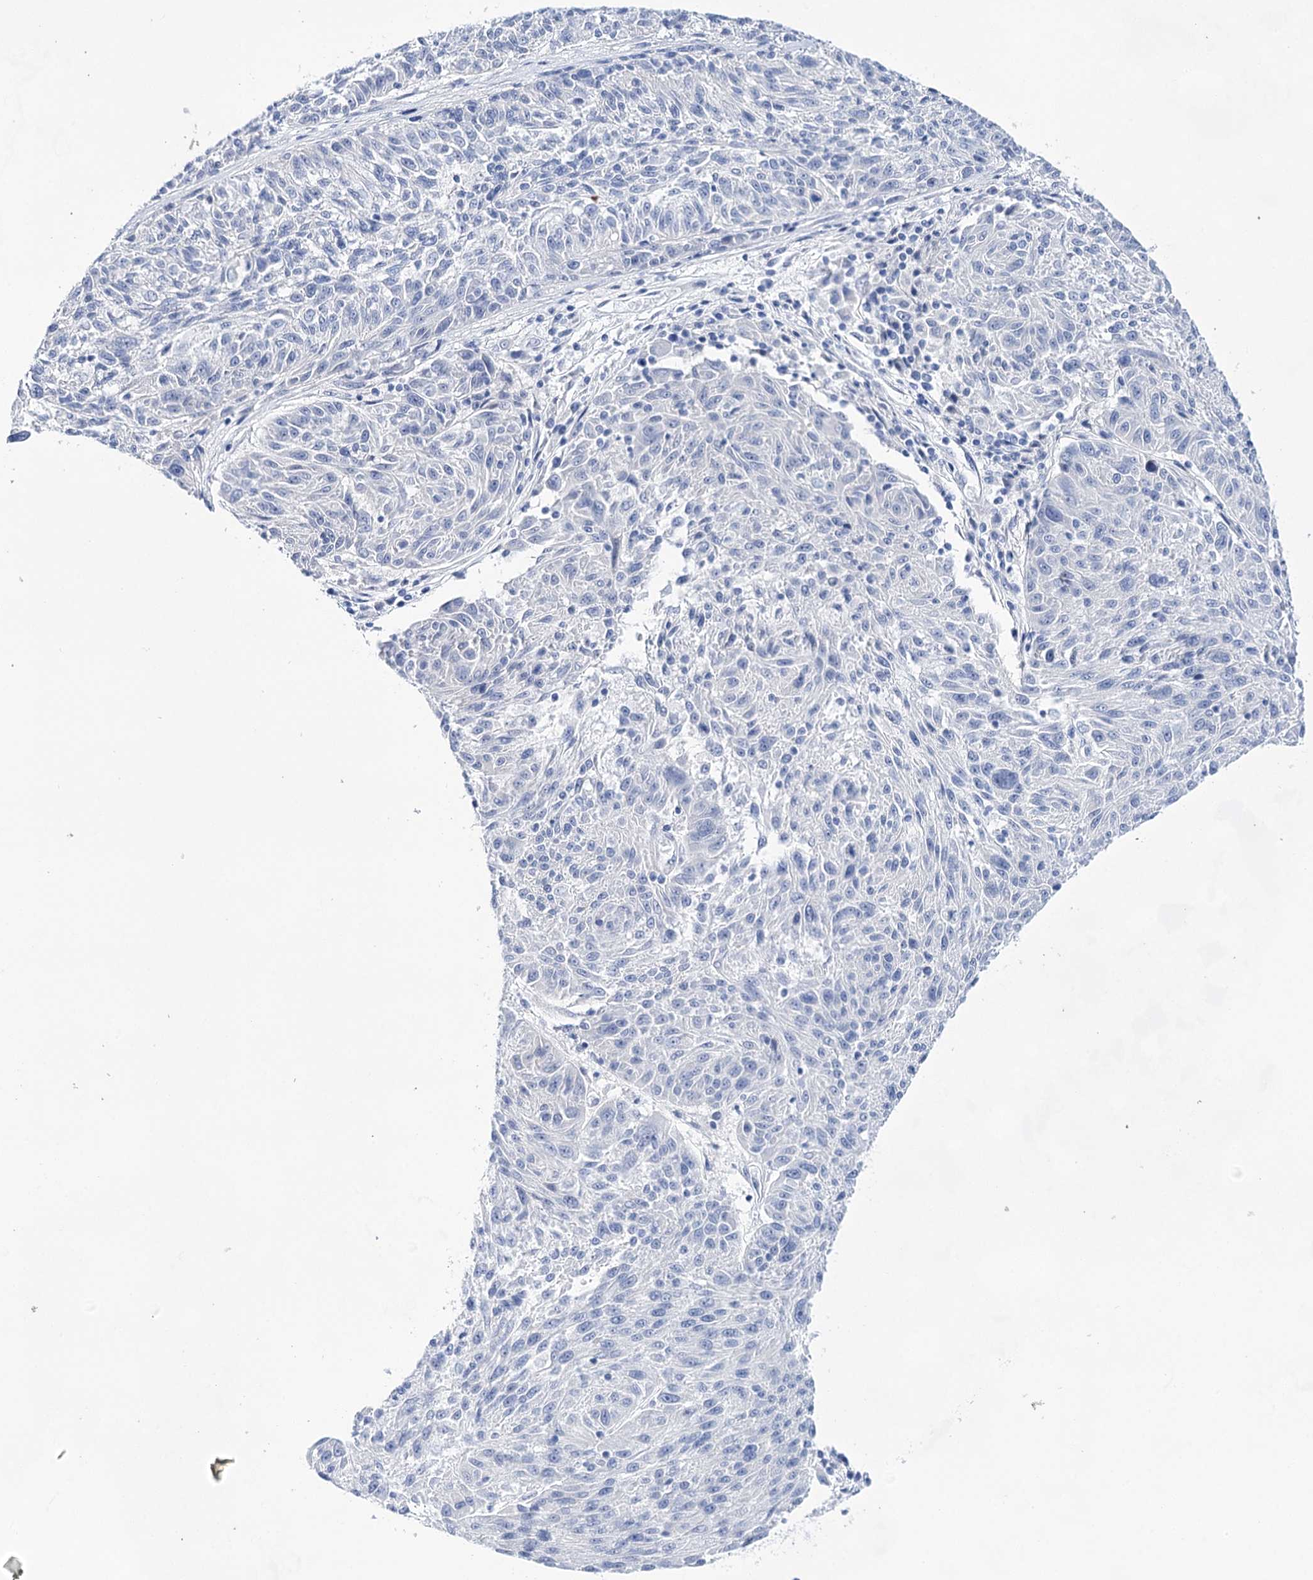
{"staining": {"intensity": "negative", "quantity": "none", "location": "none"}, "tissue": "melanoma", "cell_type": "Tumor cells", "image_type": "cancer", "snomed": [{"axis": "morphology", "description": "Malignant melanoma, NOS"}, {"axis": "topography", "description": "Skin"}], "caption": "High magnification brightfield microscopy of melanoma stained with DAB (3,3'-diaminobenzidine) (brown) and counterstained with hematoxylin (blue): tumor cells show no significant positivity.", "gene": "LALBA", "patient": {"sex": "male", "age": 53}}